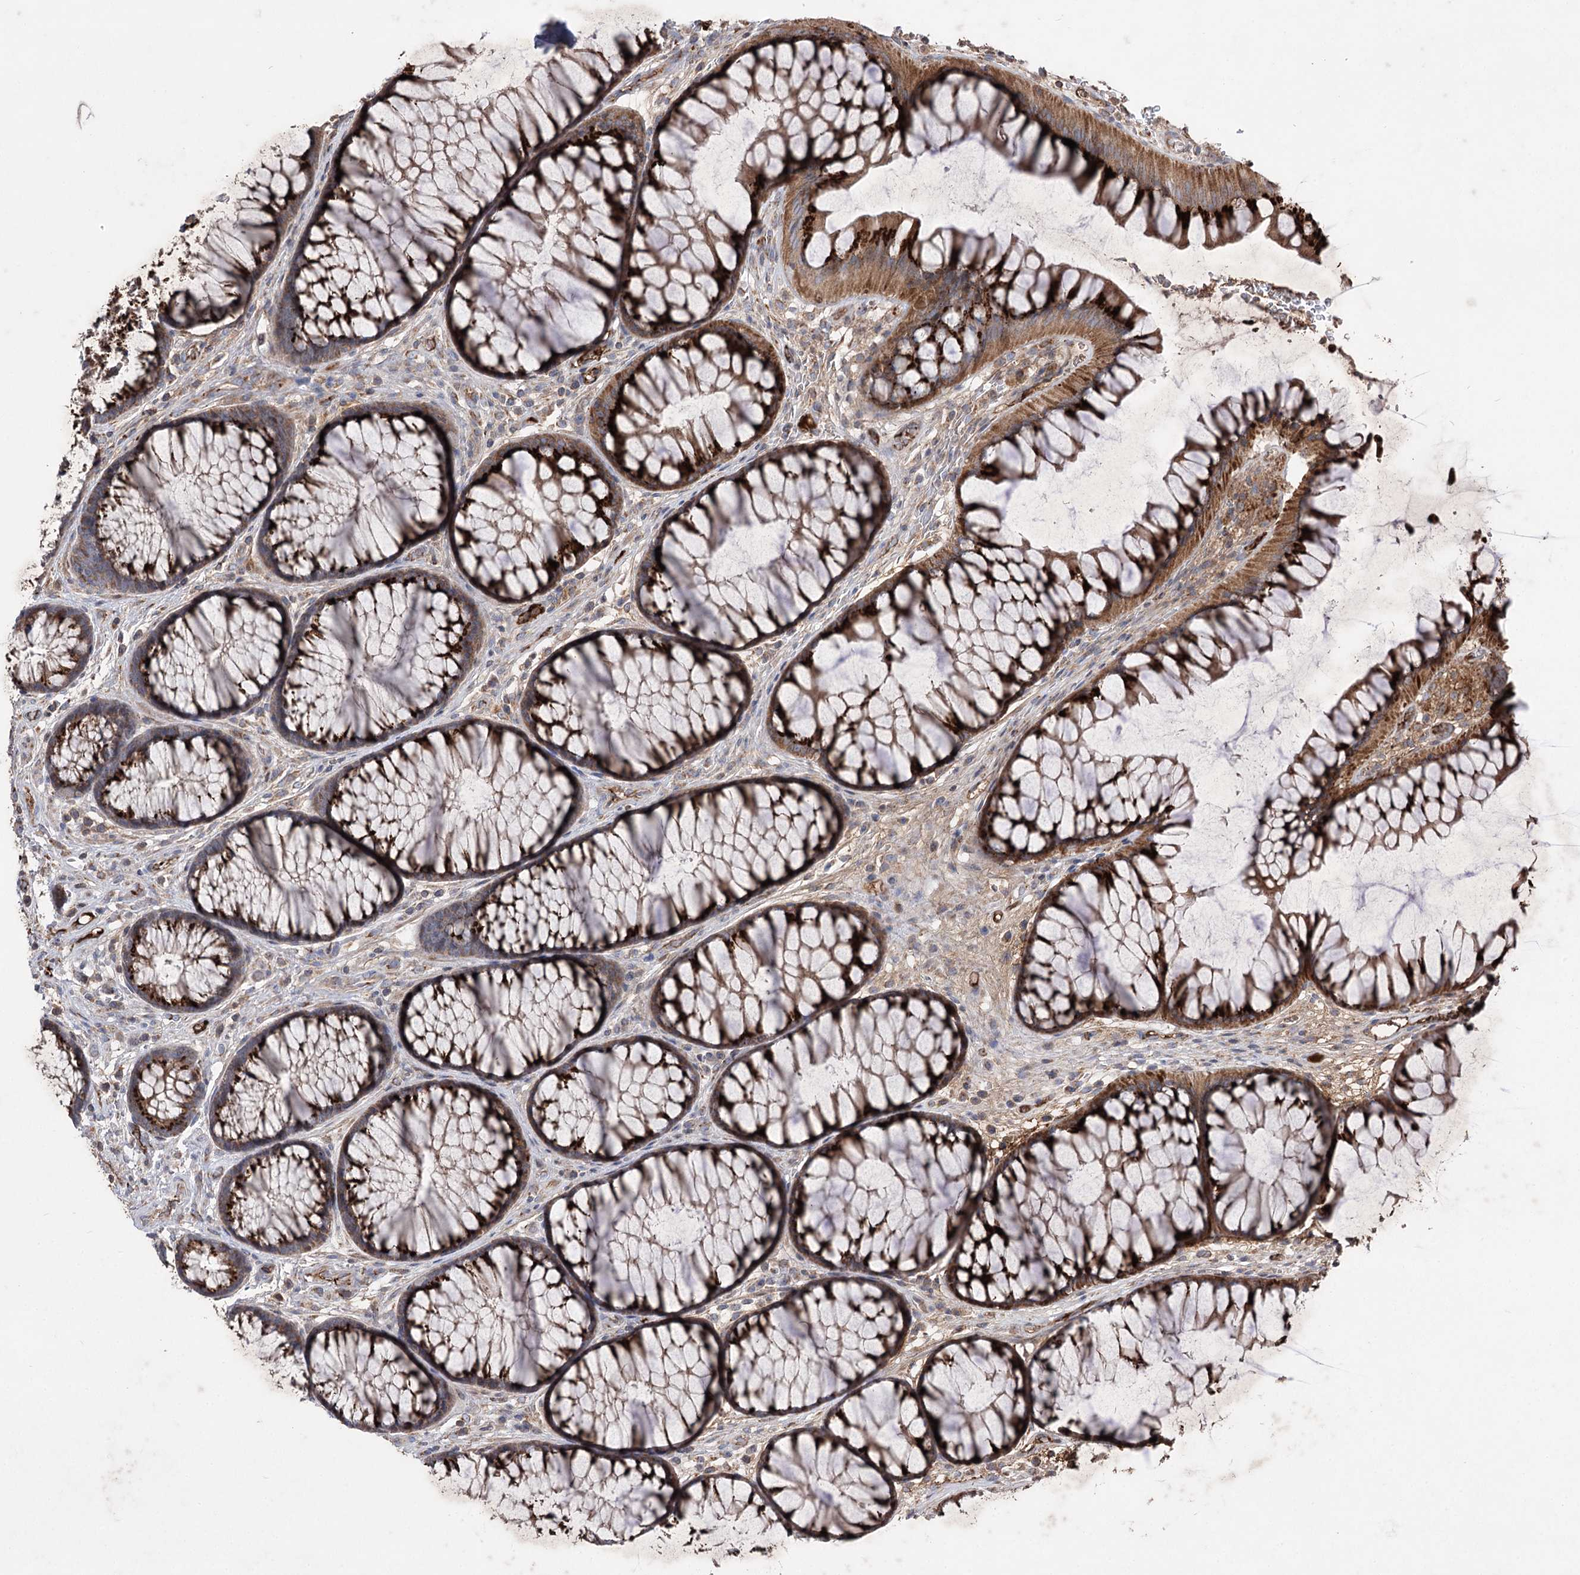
{"staining": {"intensity": "negative", "quantity": "none", "location": "none"}, "tissue": "colon", "cell_type": "Endothelial cells", "image_type": "normal", "snomed": [{"axis": "morphology", "description": "Normal tissue, NOS"}, {"axis": "topography", "description": "Colon"}], "caption": "Immunohistochemical staining of normal human colon reveals no significant expression in endothelial cells.", "gene": "ARHGAP20", "patient": {"sex": "female", "age": 82}}